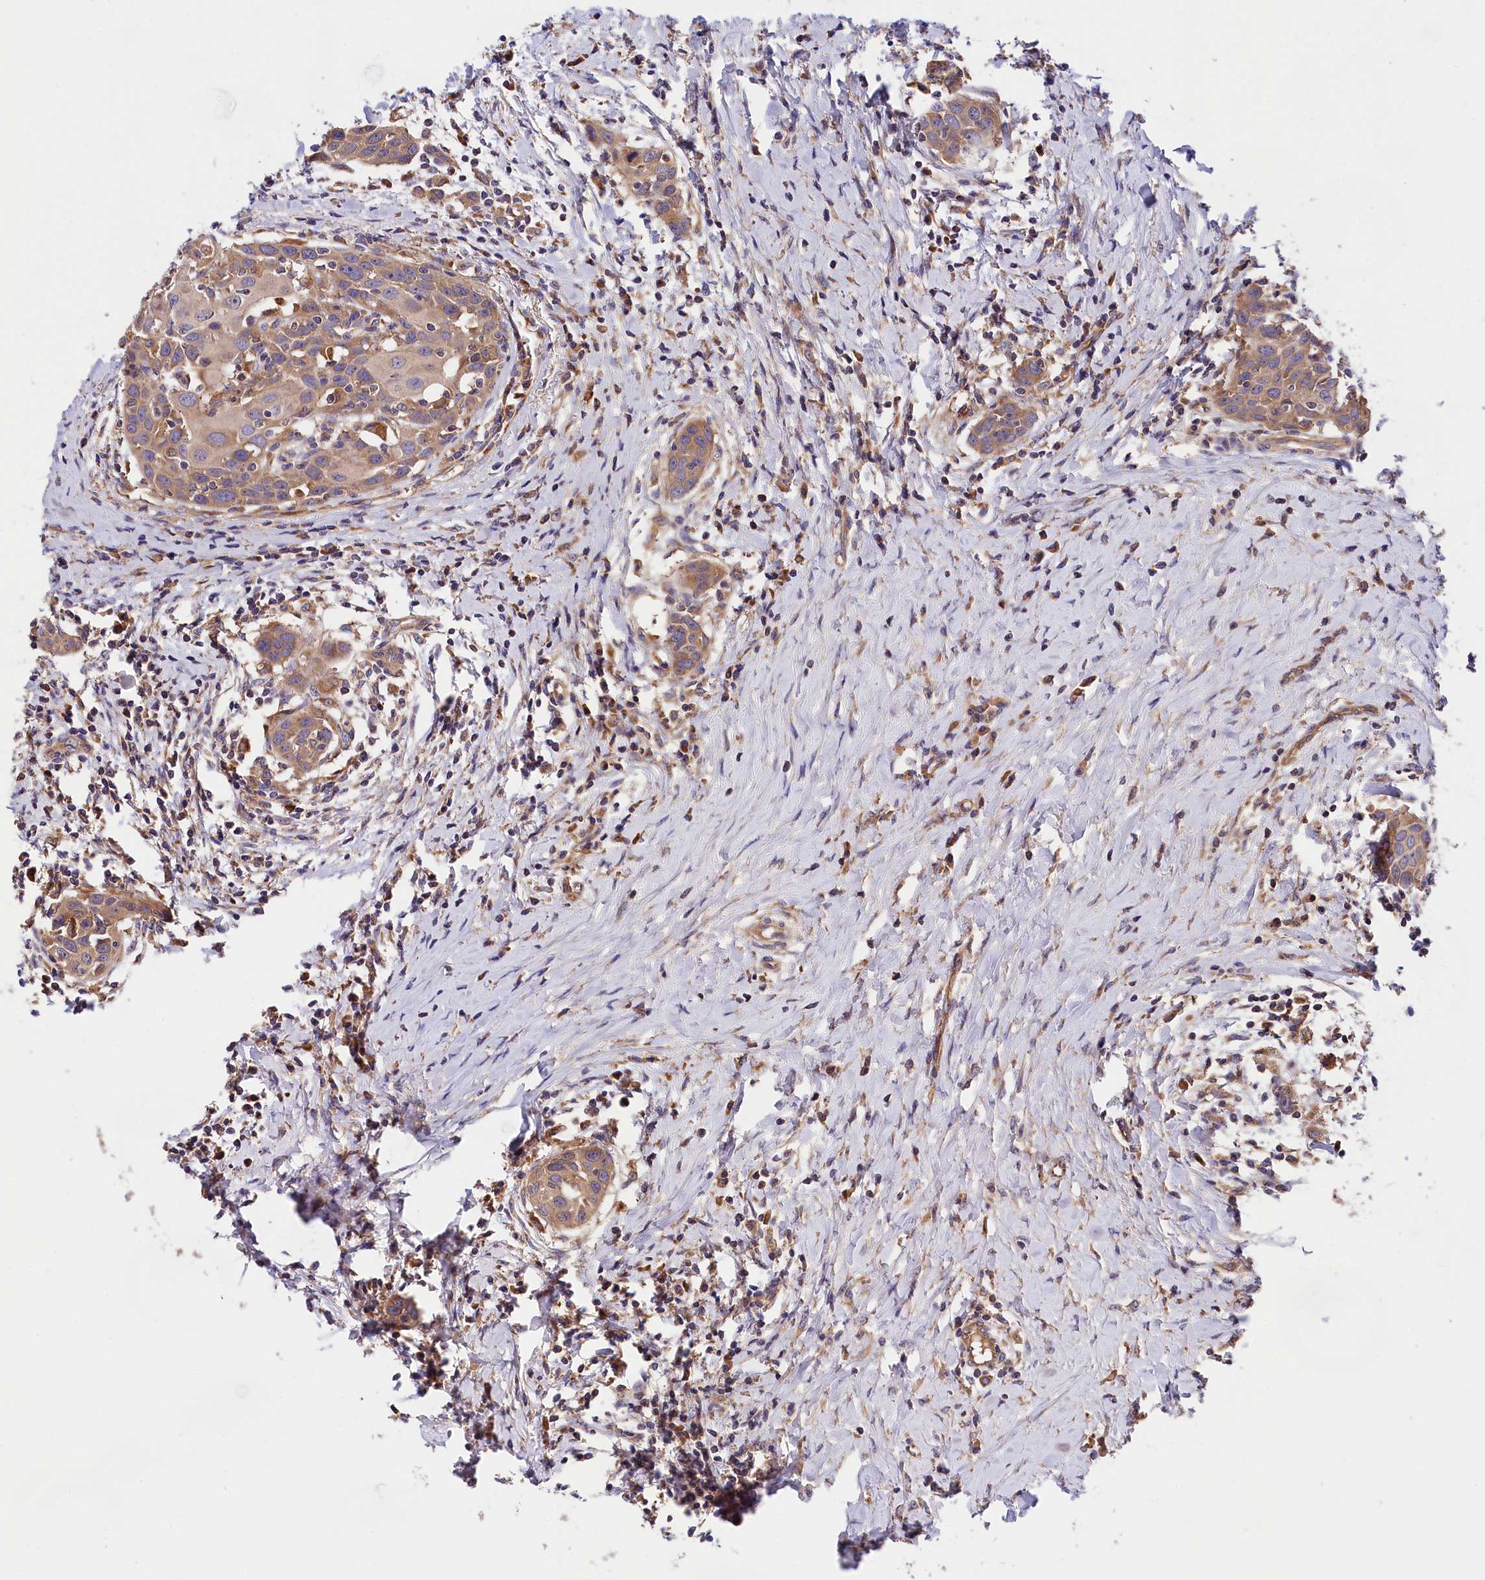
{"staining": {"intensity": "weak", "quantity": ">75%", "location": "cytoplasmic/membranous"}, "tissue": "head and neck cancer", "cell_type": "Tumor cells", "image_type": "cancer", "snomed": [{"axis": "morphology", "description": "Squamous cell carcinoma, NOS"}, {"axis": "topography", "description": "Oral tissue"}, {"axis": "topography", "description": "Head-Neck"}], "caption": "This photomicrograph demonstrates head and neck cancer (squamous cell carcinoma) stained with immunohistochemistry to label a protein in brown. The cytoplasmic/membranous of tumor cells show weak positivity for the protein. Nuclei are counter-stained blue.", "gene": "SPG11", "patient": {"sex": "female", "age": 50}}